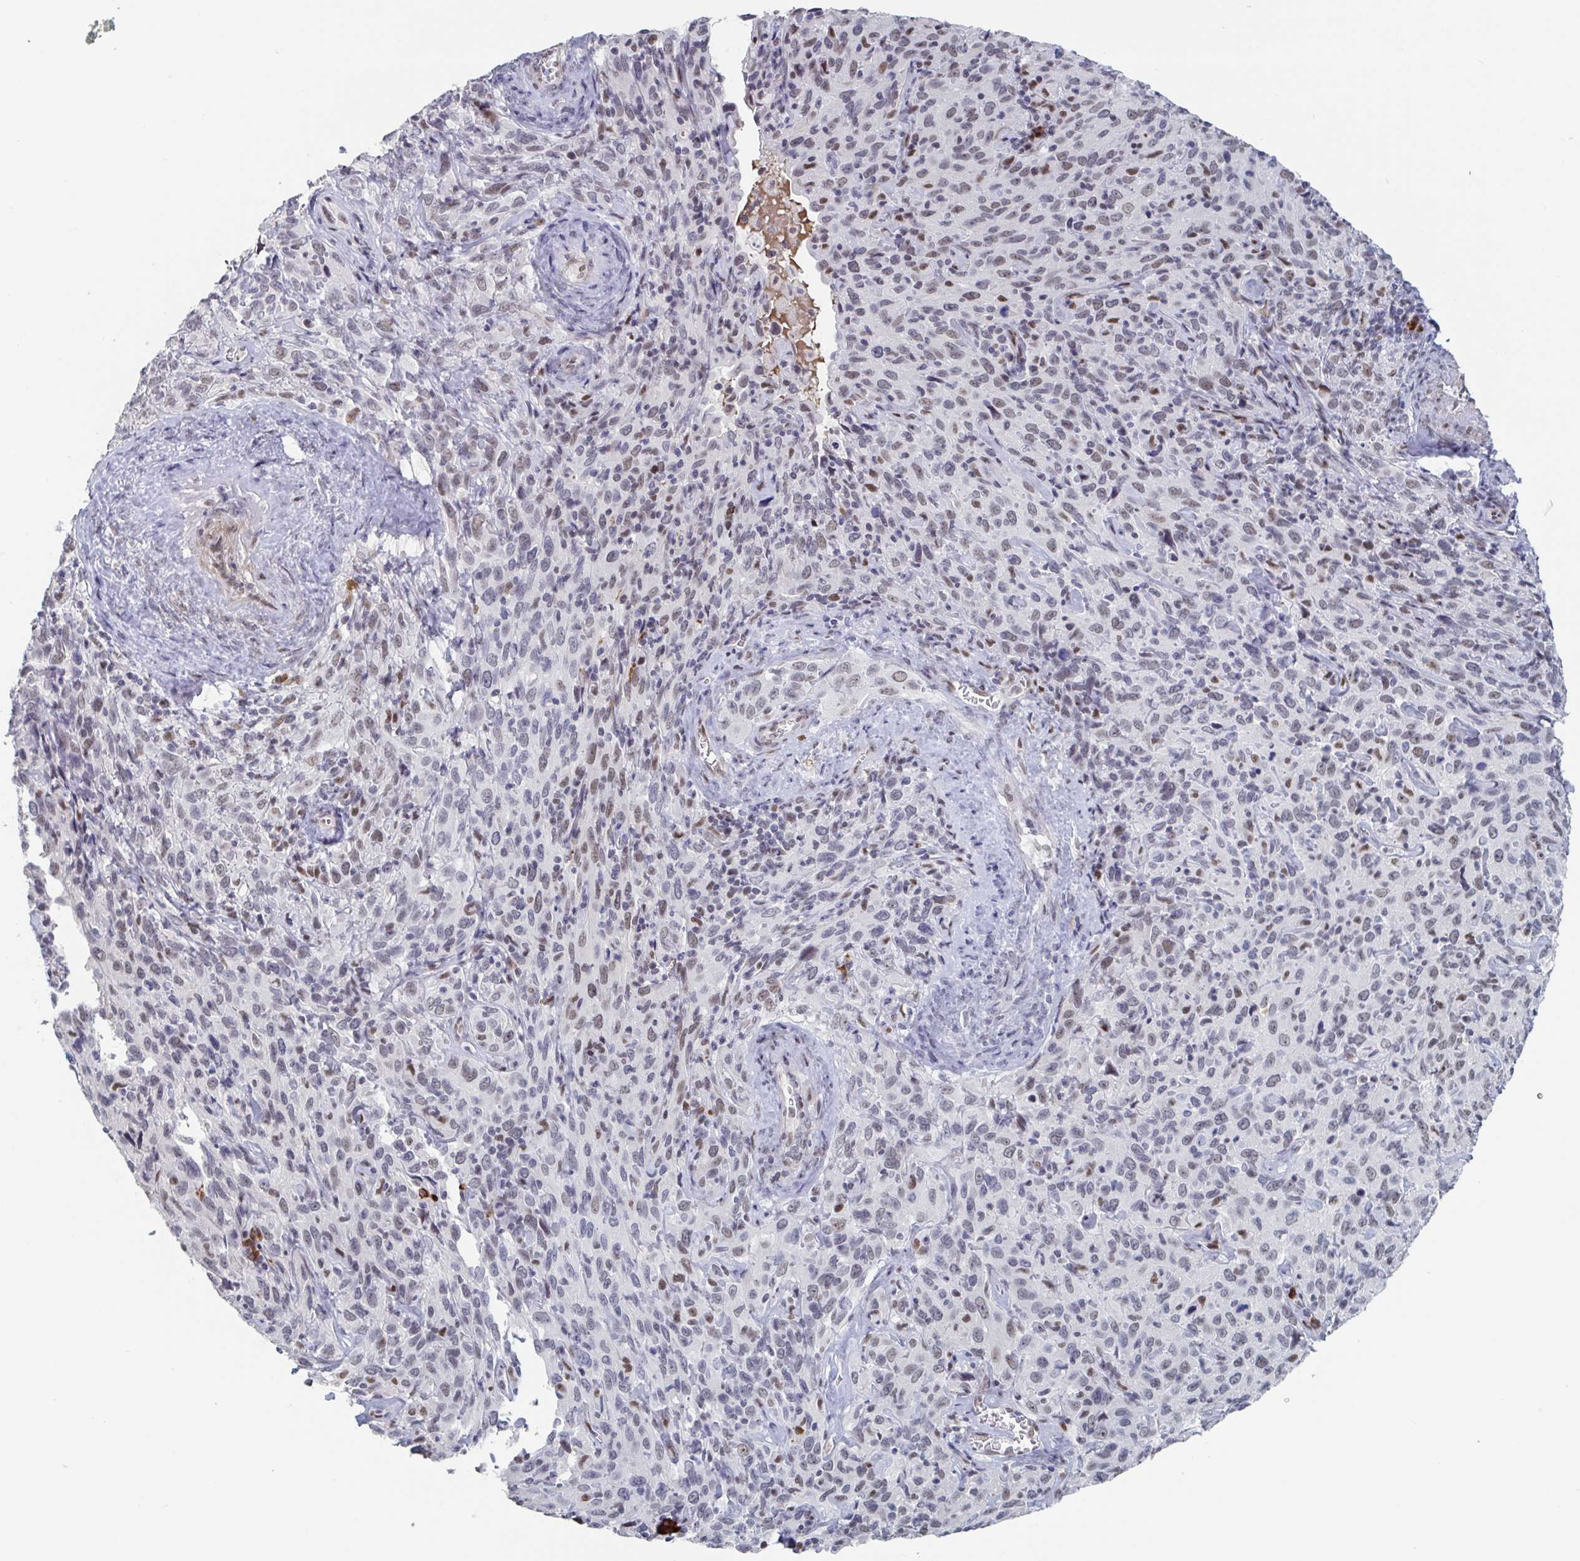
{"staining": {"intensity": "weak", "quantity": "25%-75%", "location": "nuclear"}, "tissue": "cervical cancer", "cell_type": "Tumor cells", "image_type": "cancer", "snomed": [{"axis": "morphology", "description": "Normal tissue, NOS"}, {"axis": "morphology", "description": "Squamous cell carcinoma, NOS"}, {"axis": "topography", "description": "Cervix"}], "caption": "A photomicrograph showing weak nuclear expression in about 25%-75% of tumor cells in cervical cancer, as visualized by brown immunohistochemical staining.", "gene": "BCL7B", "patient": {"sex": "female", "age": 51}}